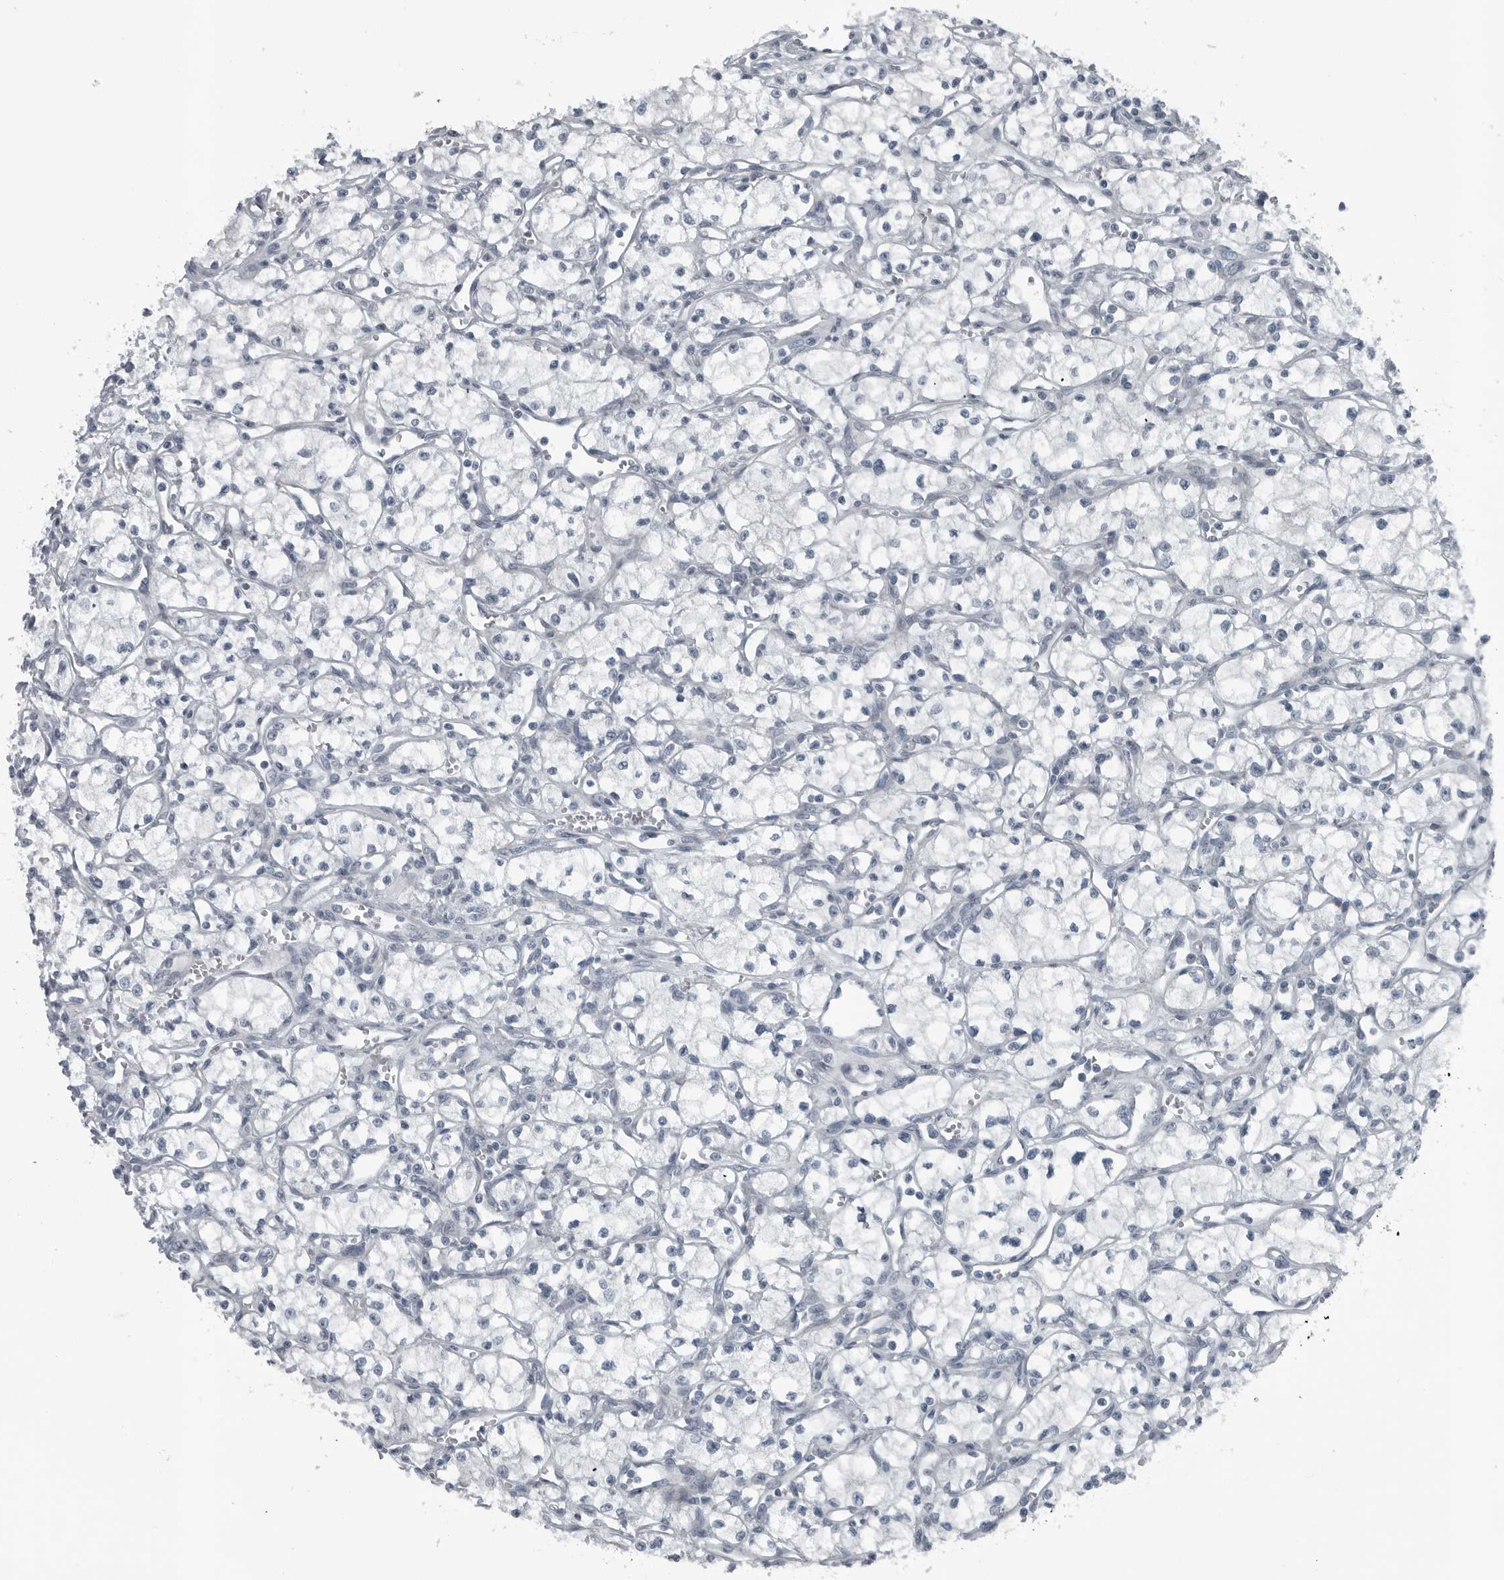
{"staining": {"intensity": "negative", "quantity": "none", "location": "none"}, "tissue": "renal cancer", "cell_type": "Tumor cells", "image_type": "cancer", "snomed": [{"axis": "morphology", "description": "Adenocarcinoma, NOS"}, {"axis": "topography", "description": "Kidney"}], "caption": "This is an immunohistochemistry (IHC) photomicrograph of renal adenocarcinoma. There is no expression in tumor cells.", "gene": "DNAAF11", "patient": {"sex": "male", "age": 59}}